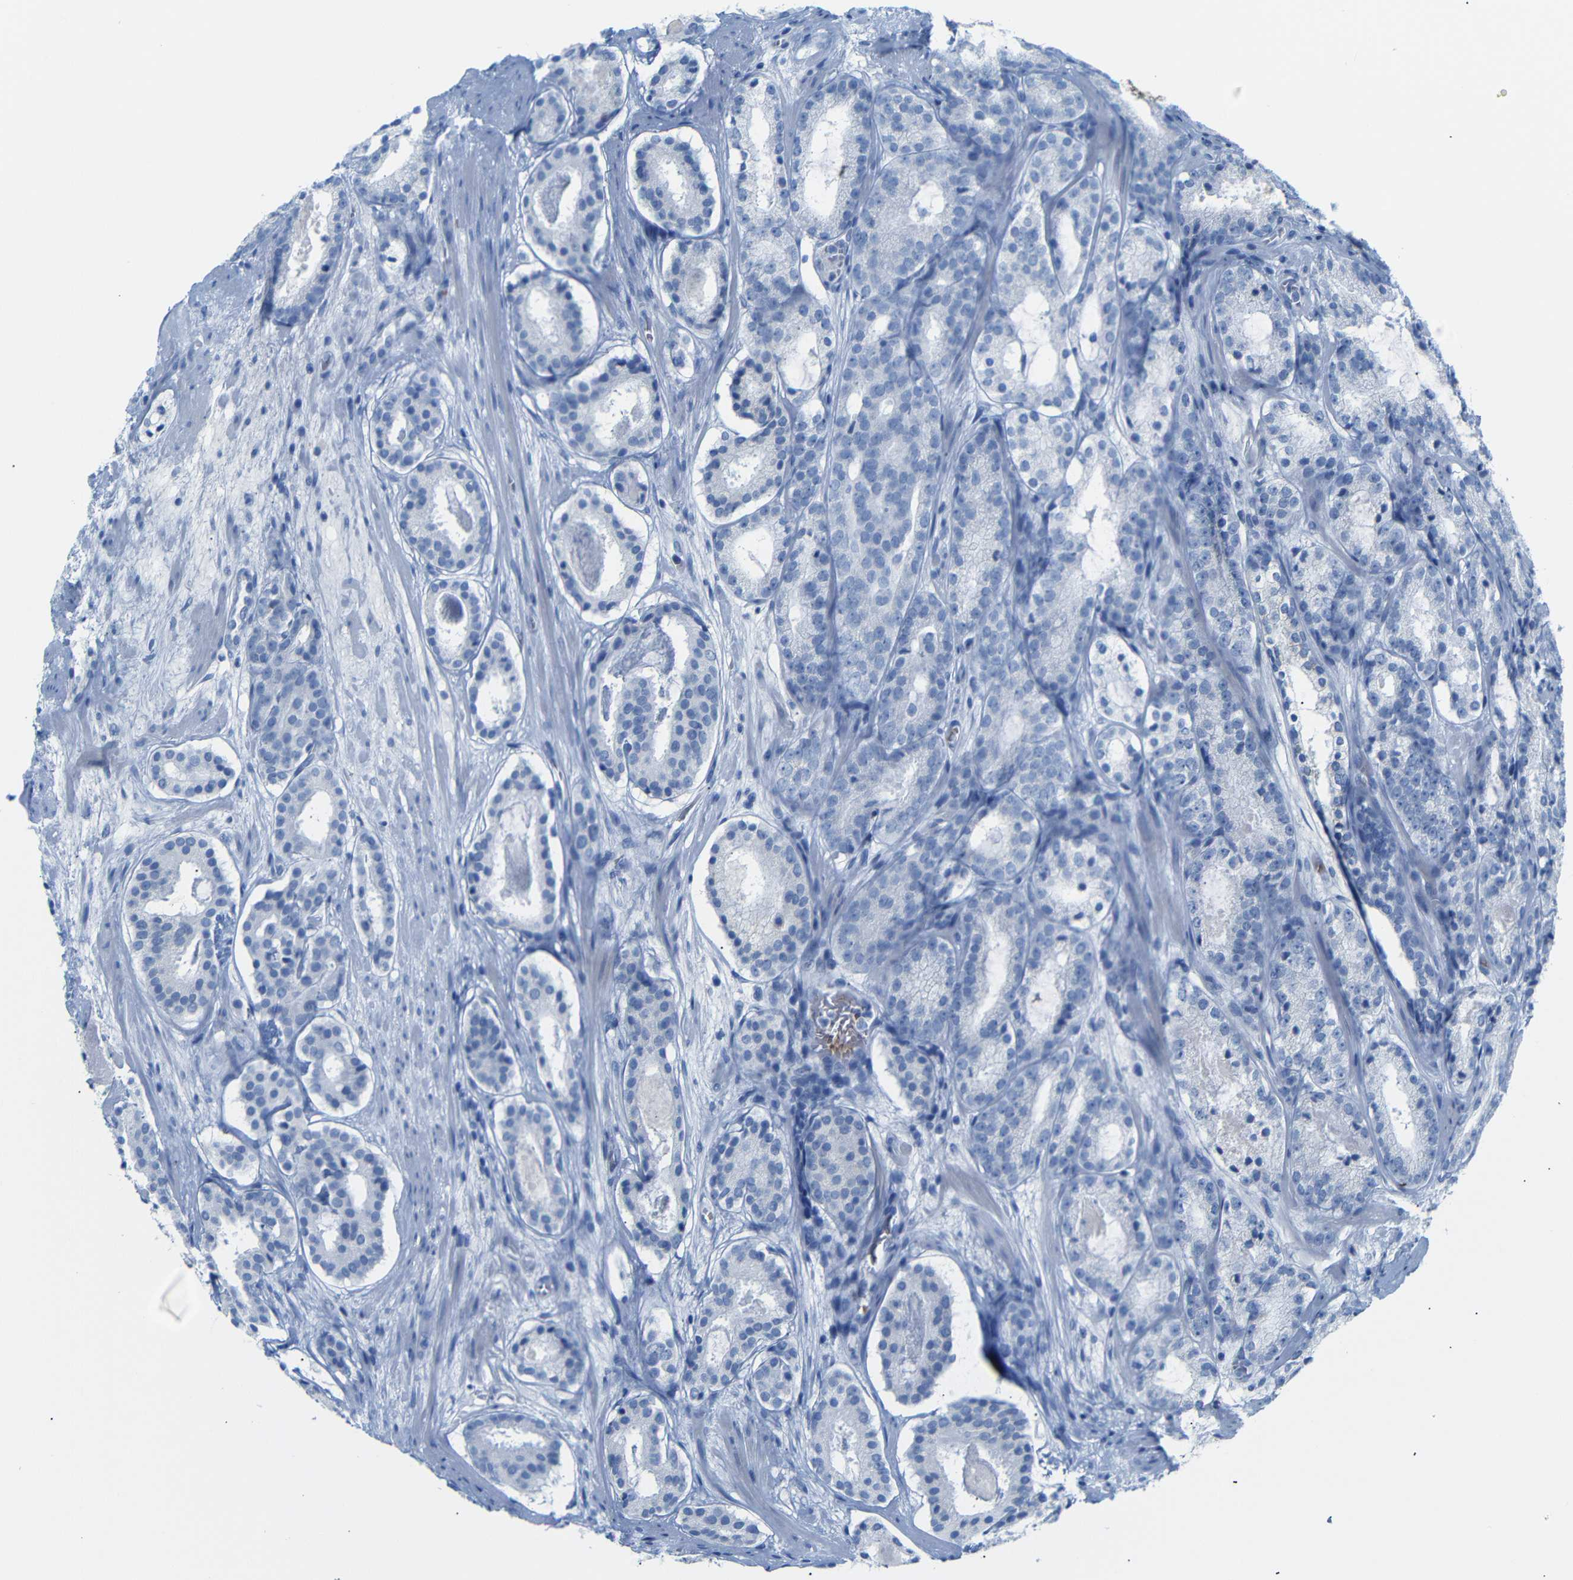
{"staining": {"intensity": "negative", "quantity": "none", "location": "none"}, "tissue": "prostate cancer", "cell_type": "Tumor cells", "image_type": "cancer", "snomed": [{"axis": "morphology", "description": "Adenocarcinoma, Low grade"}, {"axis": "topography", "description": "Prostate"}], "caption": "The micrograph exhibits no staining of tumor cells in prostate cancer (low-grade adenocarcinoma). The staining is performed using DAB (3,3'-diaminobenzidine) brown chromogen with nuclei counter-stained in using hematoxylin.", "gene": "ERVMER34-1", "patient": {"sex": "male", "age": 69}}